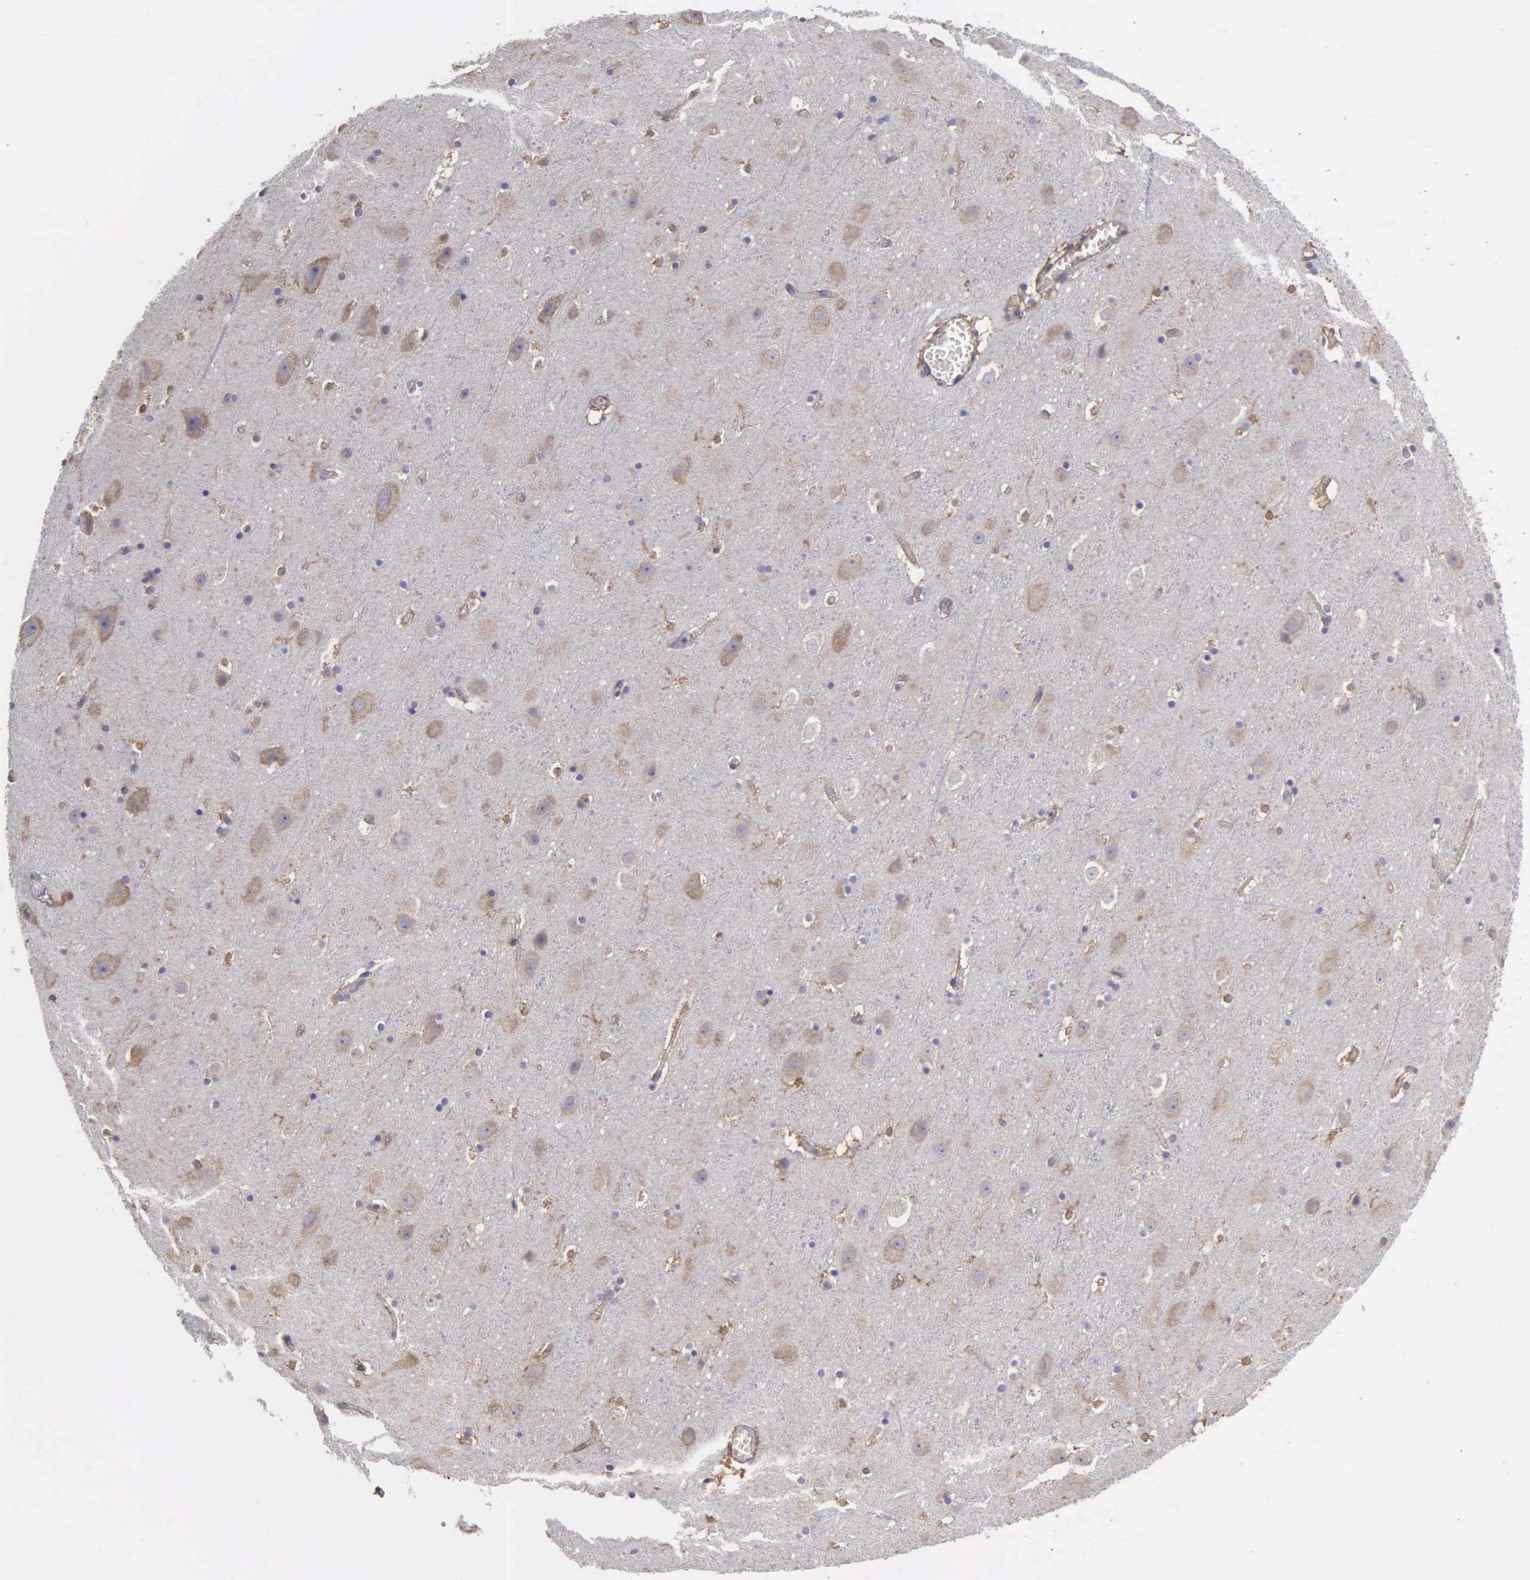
{"staining": {"intensity": "moderate", "quantity": "25%-75%", "location": "cytoplasmic/membranous"}, "tissue": "cerebral cortex", "cell_type": "Endothelial cells", "image_type": "normal", "snomed": [{"axis": "morphology", "description": "Normal tissue, NOS"}, {"axis": "topography", "description": "Cerebral cortex"}], "caption": "Human cerebral cortex stained with a brown dye displays moderate cytoplasmic/membranous positive staining in about 25%-75% of endothelial cells.", "gene": "LIN52", "patient": {"sex": "male", "age": 45}}